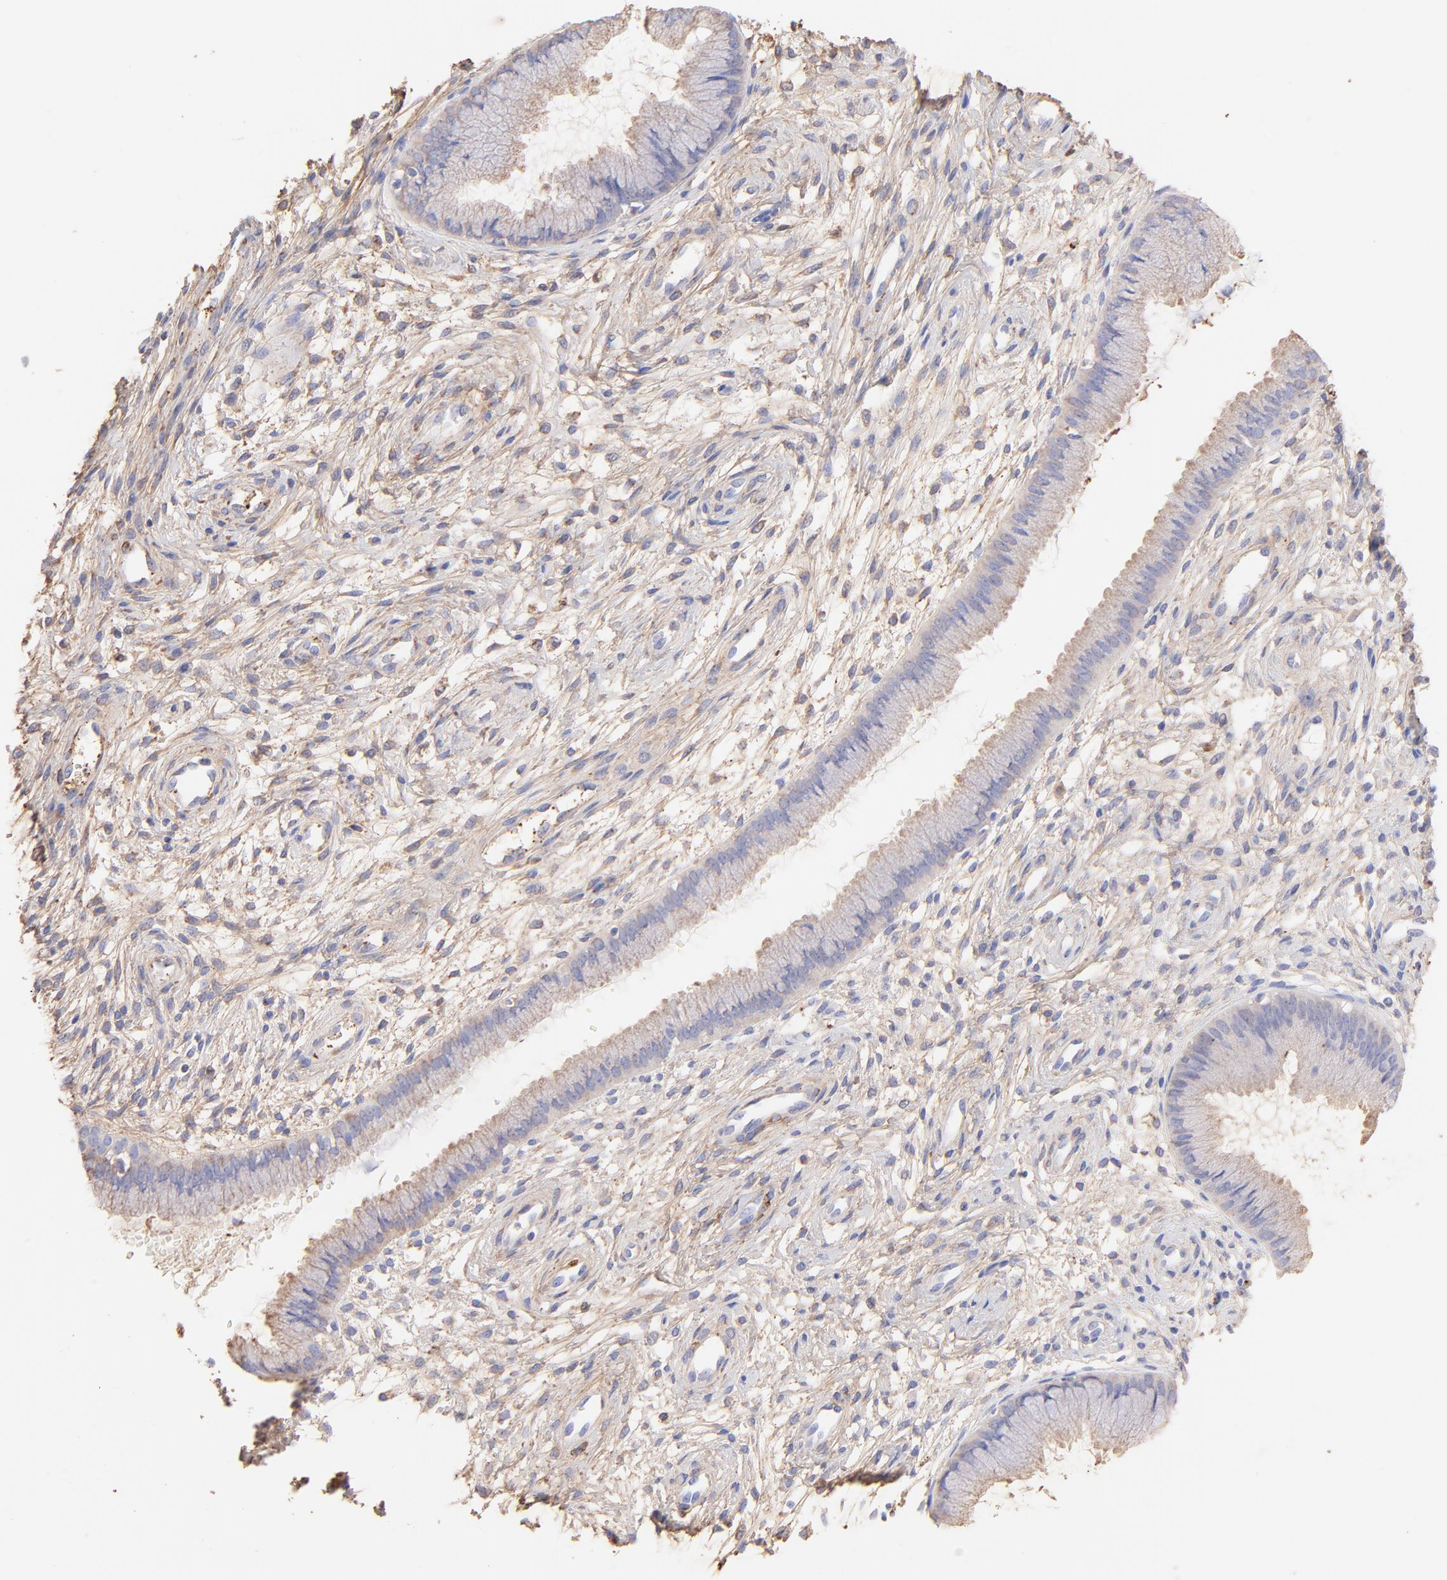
{"staining": {"intensity": "weak", "quantity": ">75%", "location": "cytoplasmic/membranous"}, "tissue": "cervix", "cell_type": "Glandular cells", "image_type": "normal", "snomed": [{"axis": "morphology", "description": "Normal tissue, NOS"}, {"axis": "topography", "description": "Cervix"}], "caption": "The photomicrograph exhibits immunohistochemical staining of unremarkable cervix. There is weak cytoplasmic/membranous staining is present in approximately >75% of glandular cells. The staining was performed using DAB to visualize the protein expression in brown, while the nuclei were stained in blue with hematoxylin (Magnification: 20x).", "gene": "BGN", "patient": {"sex": "female", "age": 39}}